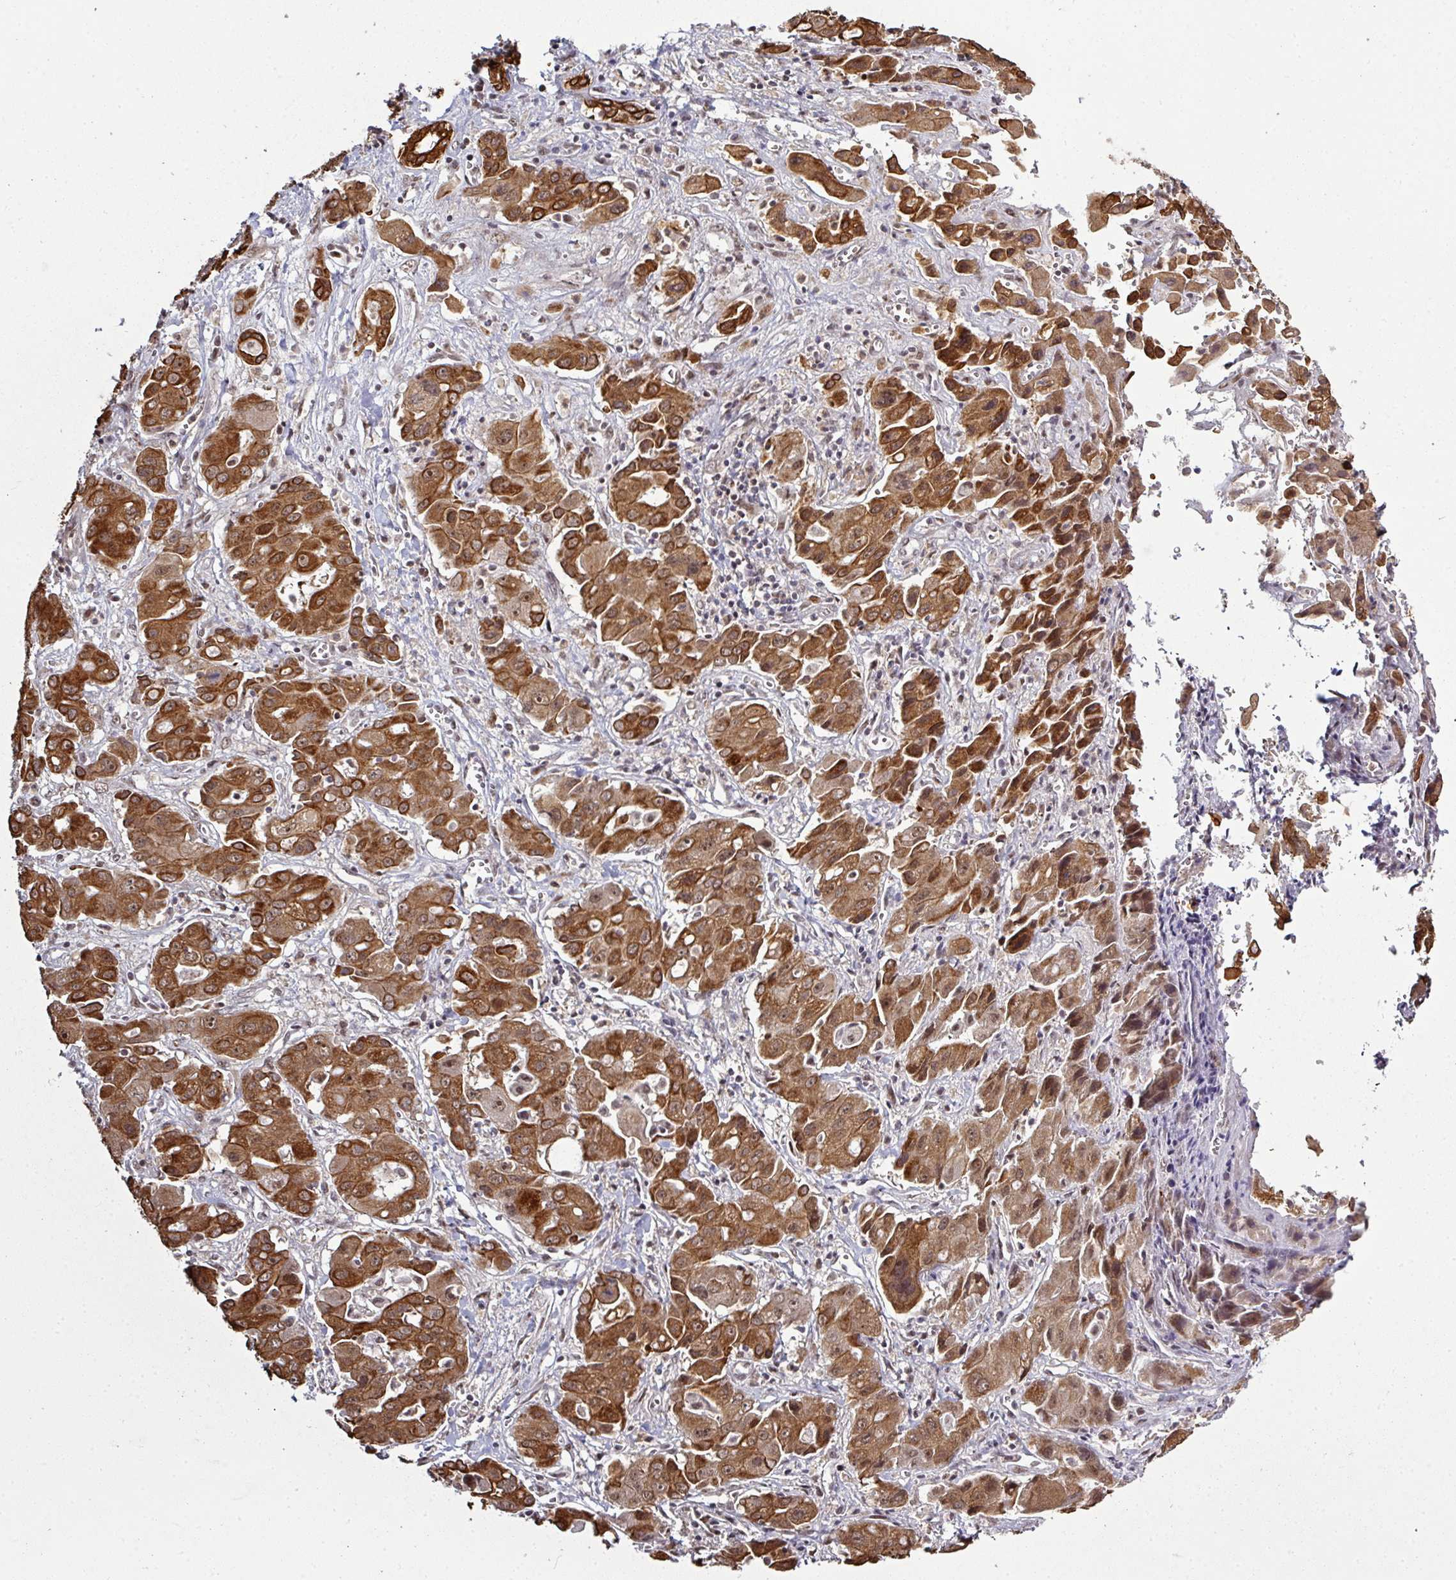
{"staining": {"intensity": "strong", "quantity": ">75%", "location": "cytoplasmic/membranous,nuclear"}, "tissue": "liver cancer", "cell_type": "Tumor cells", "image_type": "cancer", "snomed": [{"axis": "morphology", "description": "Cholangiocarcinoma"}, {"axis": "topography", "description": "Liver"}], "caption": "Protein expression analysis of liver cancer exhibits strong cytoplasmic/membranous and nuclear positivity in about >75% of tumor cells.", "gene": "GTF2H3", "patient": {"sex": "male", "age": 67}}